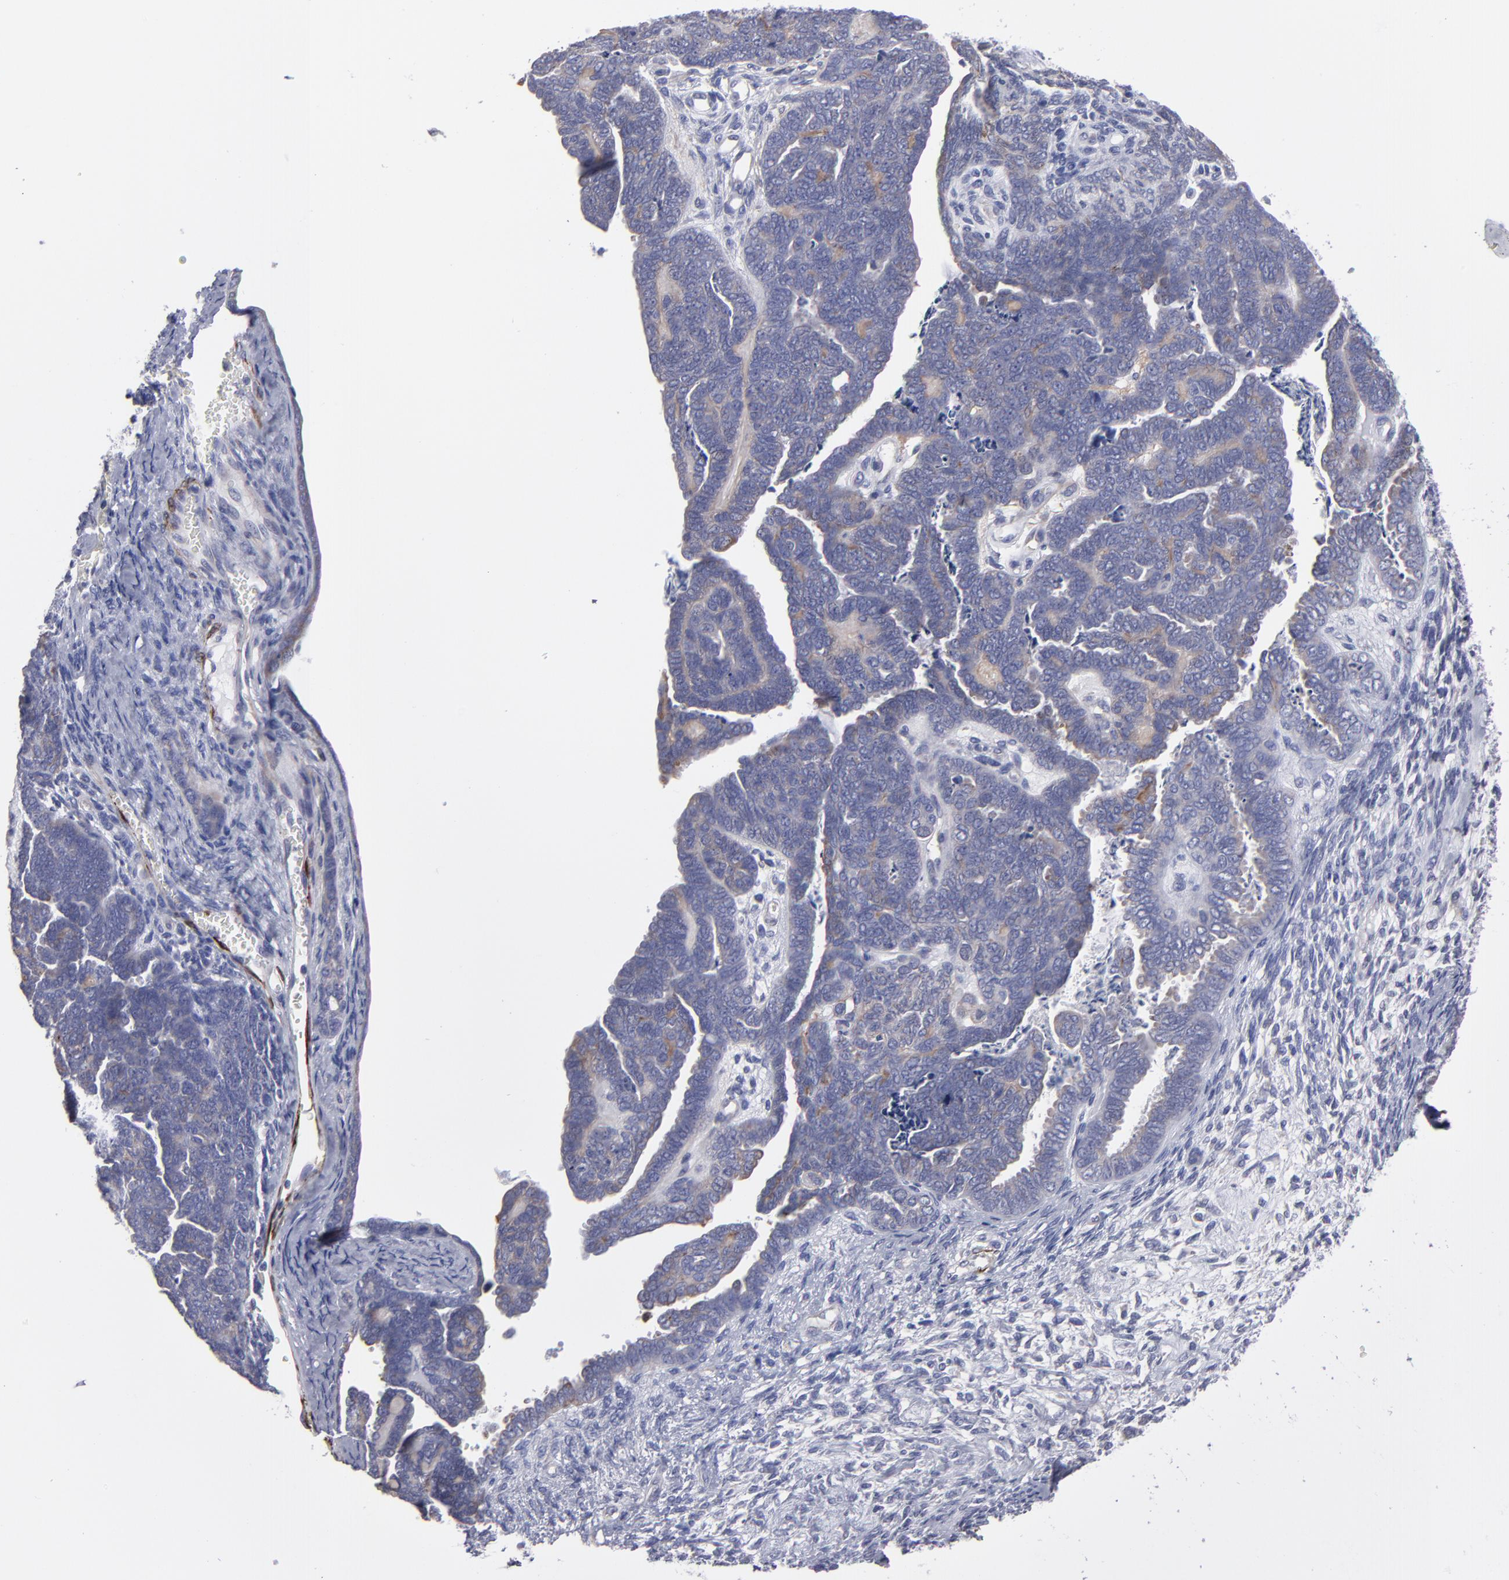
{"staining": {"intensity": "weak", "quantity": ">75%", "location": "cytoplasmic/membranous"}, "tissue": "endometrial cancer", "cell_type": "Tumor cells", "image_type": "cancer", "snomed": [{"axis": "morphology", "description": "Neoplasm, malignant, NOS"}, {"axis": "topography", "description": "Endometrium"}], "caption": "Approximately >75% of tumor cells in malignant neoplasm (endometrial) reveal weak cytoplasmic/membranous protein staining as visualized by brown immunohistochemical staining.", "gene": "SLMAP", "patient": {"sex": "female", "age": 74}}